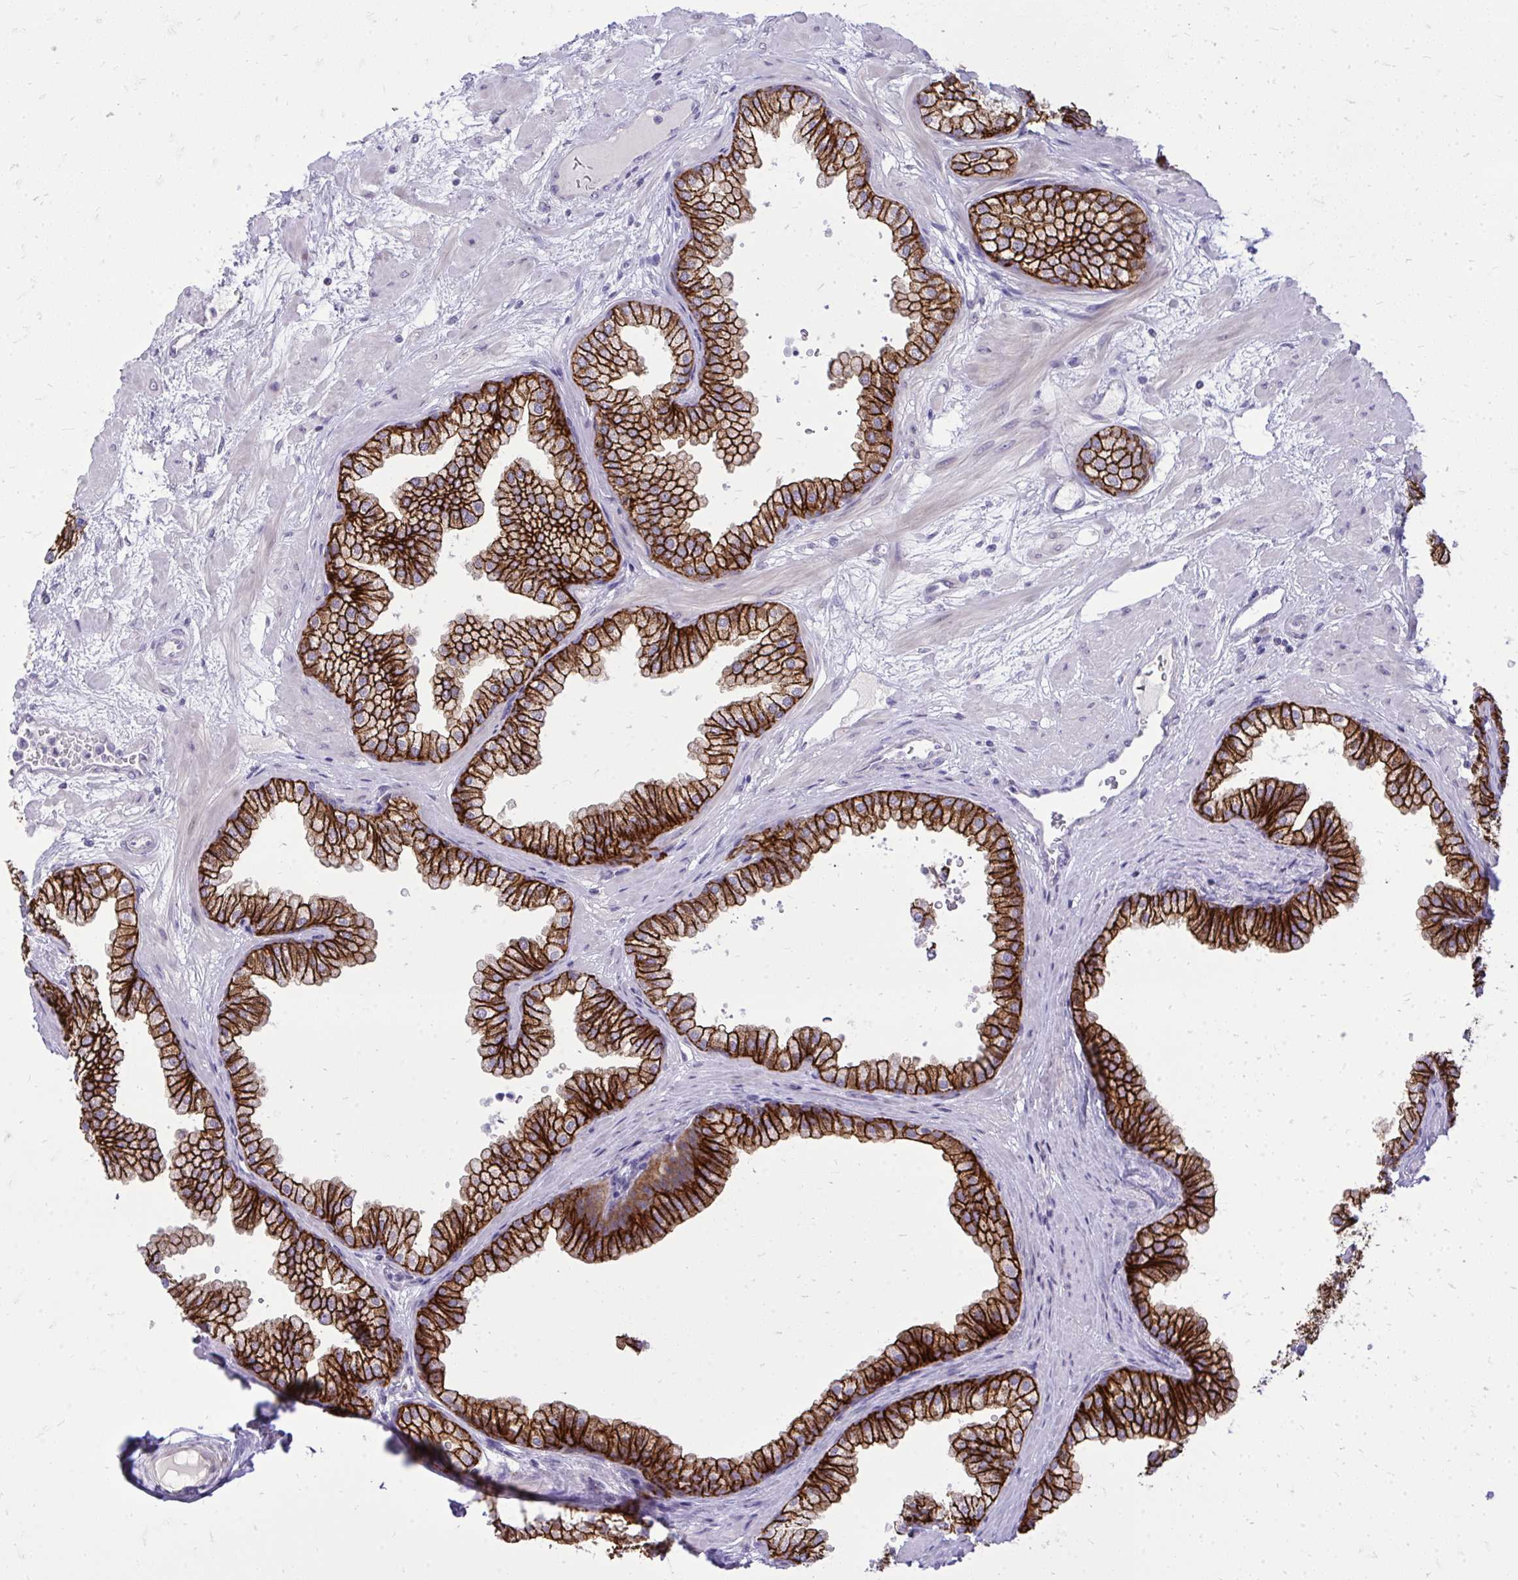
{"staining": {"intensity": "strong", "quantity": ">75%", "location": "cytoplasmic/membranous"}, "tissue": "prostate", "cell_type": "Glandular cells", "image_type": "normal", "snomed": [{"axis": "morphology", "description": "Normal tissue, NOS"}, {"axis": "topography", "description": "Prostate"}], "caption": "The photomicrograph reveals a brown stain indicating the presence of a protein in the cytoplasmic/membranous of glandular cells in prostate.", "gene": "SPTBN2", "patient": {"sex": "male", "age": 37}}